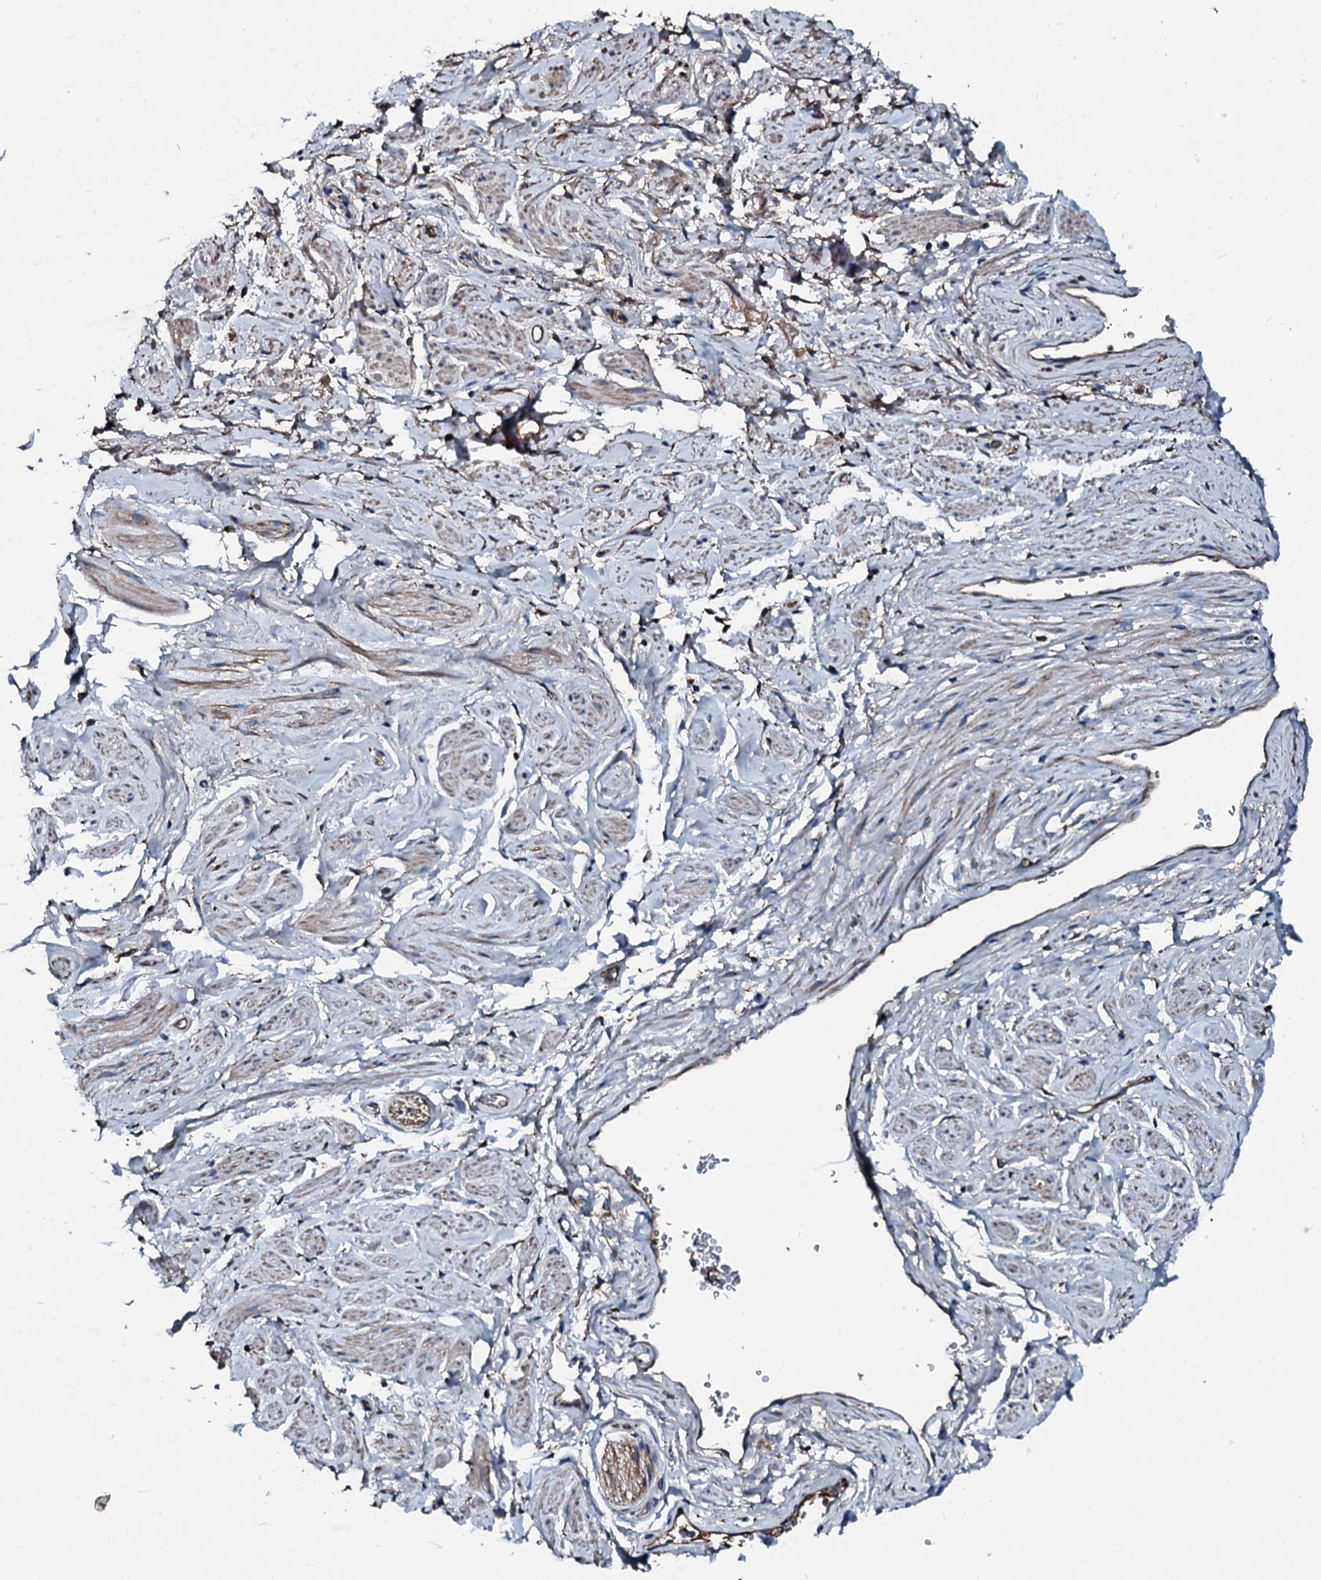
{"staining": {"intensity": "moderate", "quantity": "<25%", "location": "cytoplasmic/membranous"}, "tissue": "adipose tissue", "cell_type": "Adipocytes", "image_type": "normal", "snomed": [{"axis": "morphology", "description": "Normal tissue, NOS"}, {"axis": "morphology", "description": "Adenocarcinoma, NOS"}, {"axis": "topography", "description": "Rectum"}, {"axis": "topography", "description": "Vagina"}, {"axis": "topography", "description": "Peripheral nerve tissue"}], "caption": "The photomicrograph reveals a brown stain indicating the presence of a protein in the cytoplasmic/membranous of adipocytes in adipose tissue.", "gene": "ACSS3", "patient": {"sex": "female", "age": 71}}